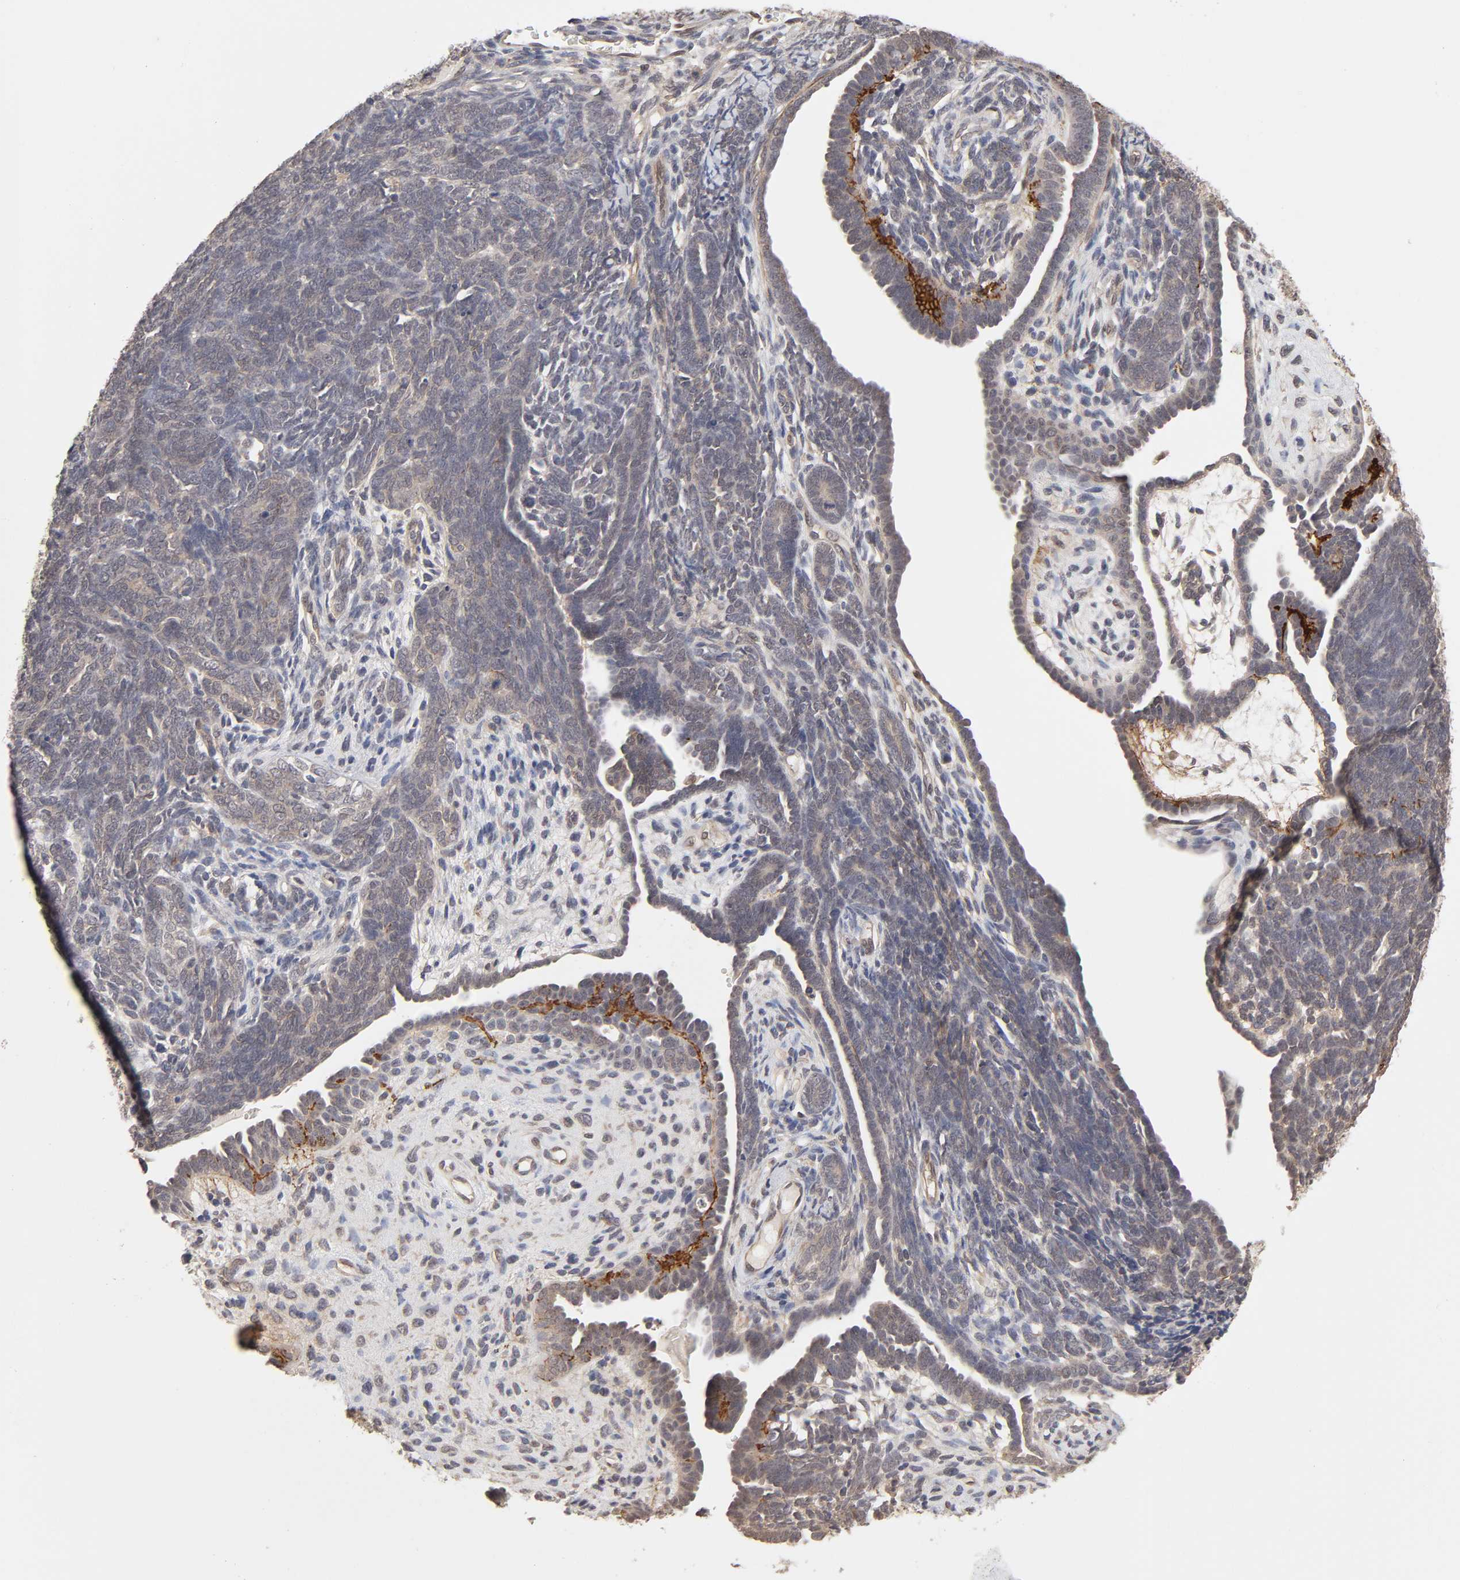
{"staining": {"intensity": "weak", "quantity": "25%-75%", "location": "cytoplasmic/membranous"}, "tissue": "endometrial cancer", "cell_type": "Tumor cells", "image_type": "cancer", "snomed": [{"axis": "morphology", "description": "Neoplasm, malignant, NOS"}, {"axis": "topography", "description": "Endometrium"}], "caption": "About 25%-75% of tumor cells in neoplasm (malignant) (endometrial) show weak cytoplasmic/membranous protein expression as visualized by brown immunohistochemical staining.", "gene": "MAPK1", "patient": {"sex": "female", "age": 74}}